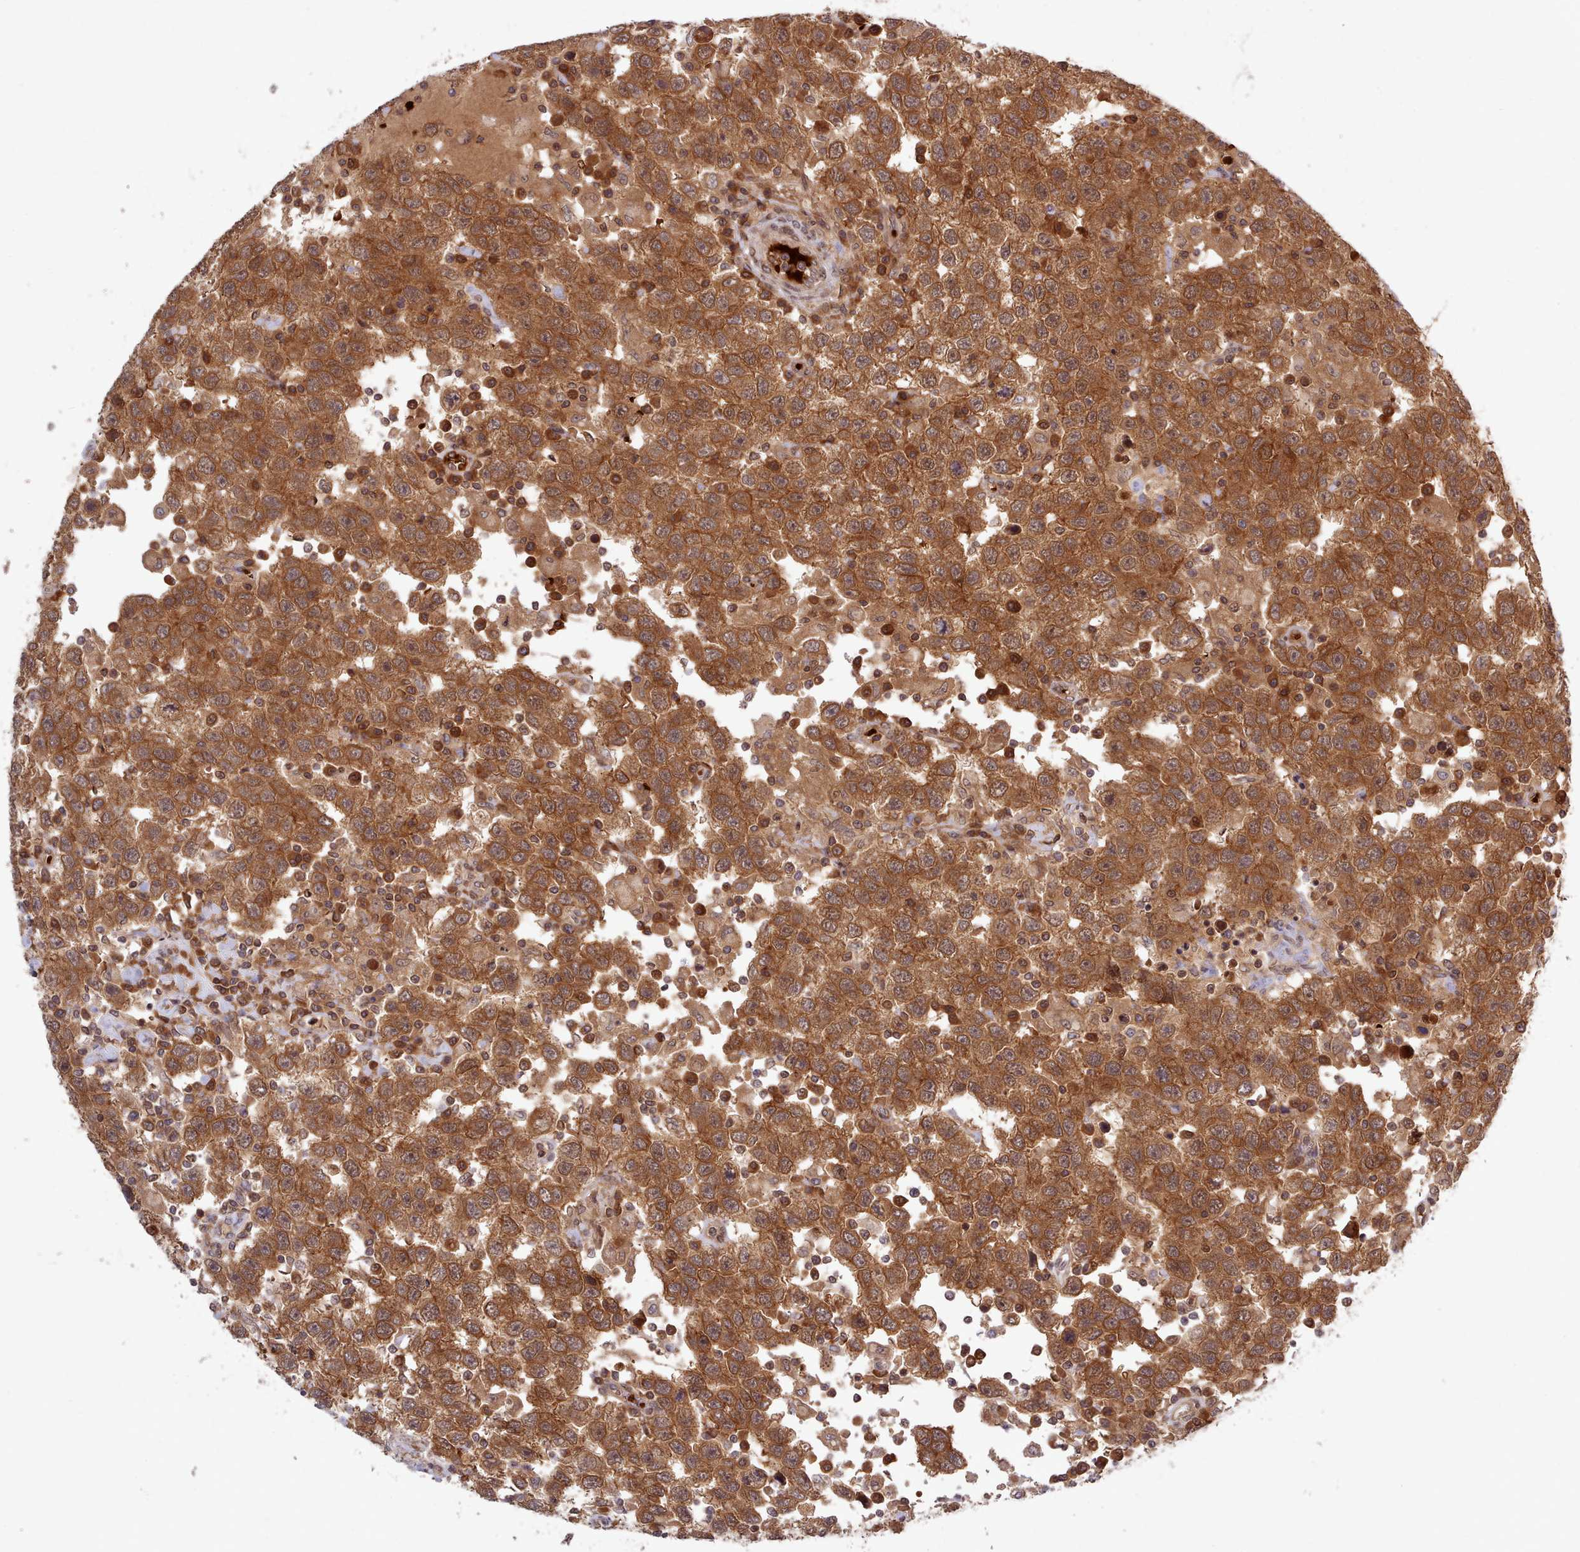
{"staining": {"intensity": "strong", "quantity": ">75%", "location": "cytoplasmic/membranous,nuclear"}, "tissue": "testis cancer", "cell_type": "Tumor cells", "image_type": "cancer", "snomed": [{"axis": "morphology", "description": "Seminoma, NOS"}, {"axis": "topography", "description": "Testis"}], "caption": "The immunohistochemical stain labels strong cytoplasmic/membranous and nuclear expression in tumor cells of testis cancer tissue. (DAB (3,3'-diaminobenzidine) = brown stain, brightfield microscopy at high magnification).", "gene": "UBE2G1", "patient": {"sex": "male", "age": 41}}